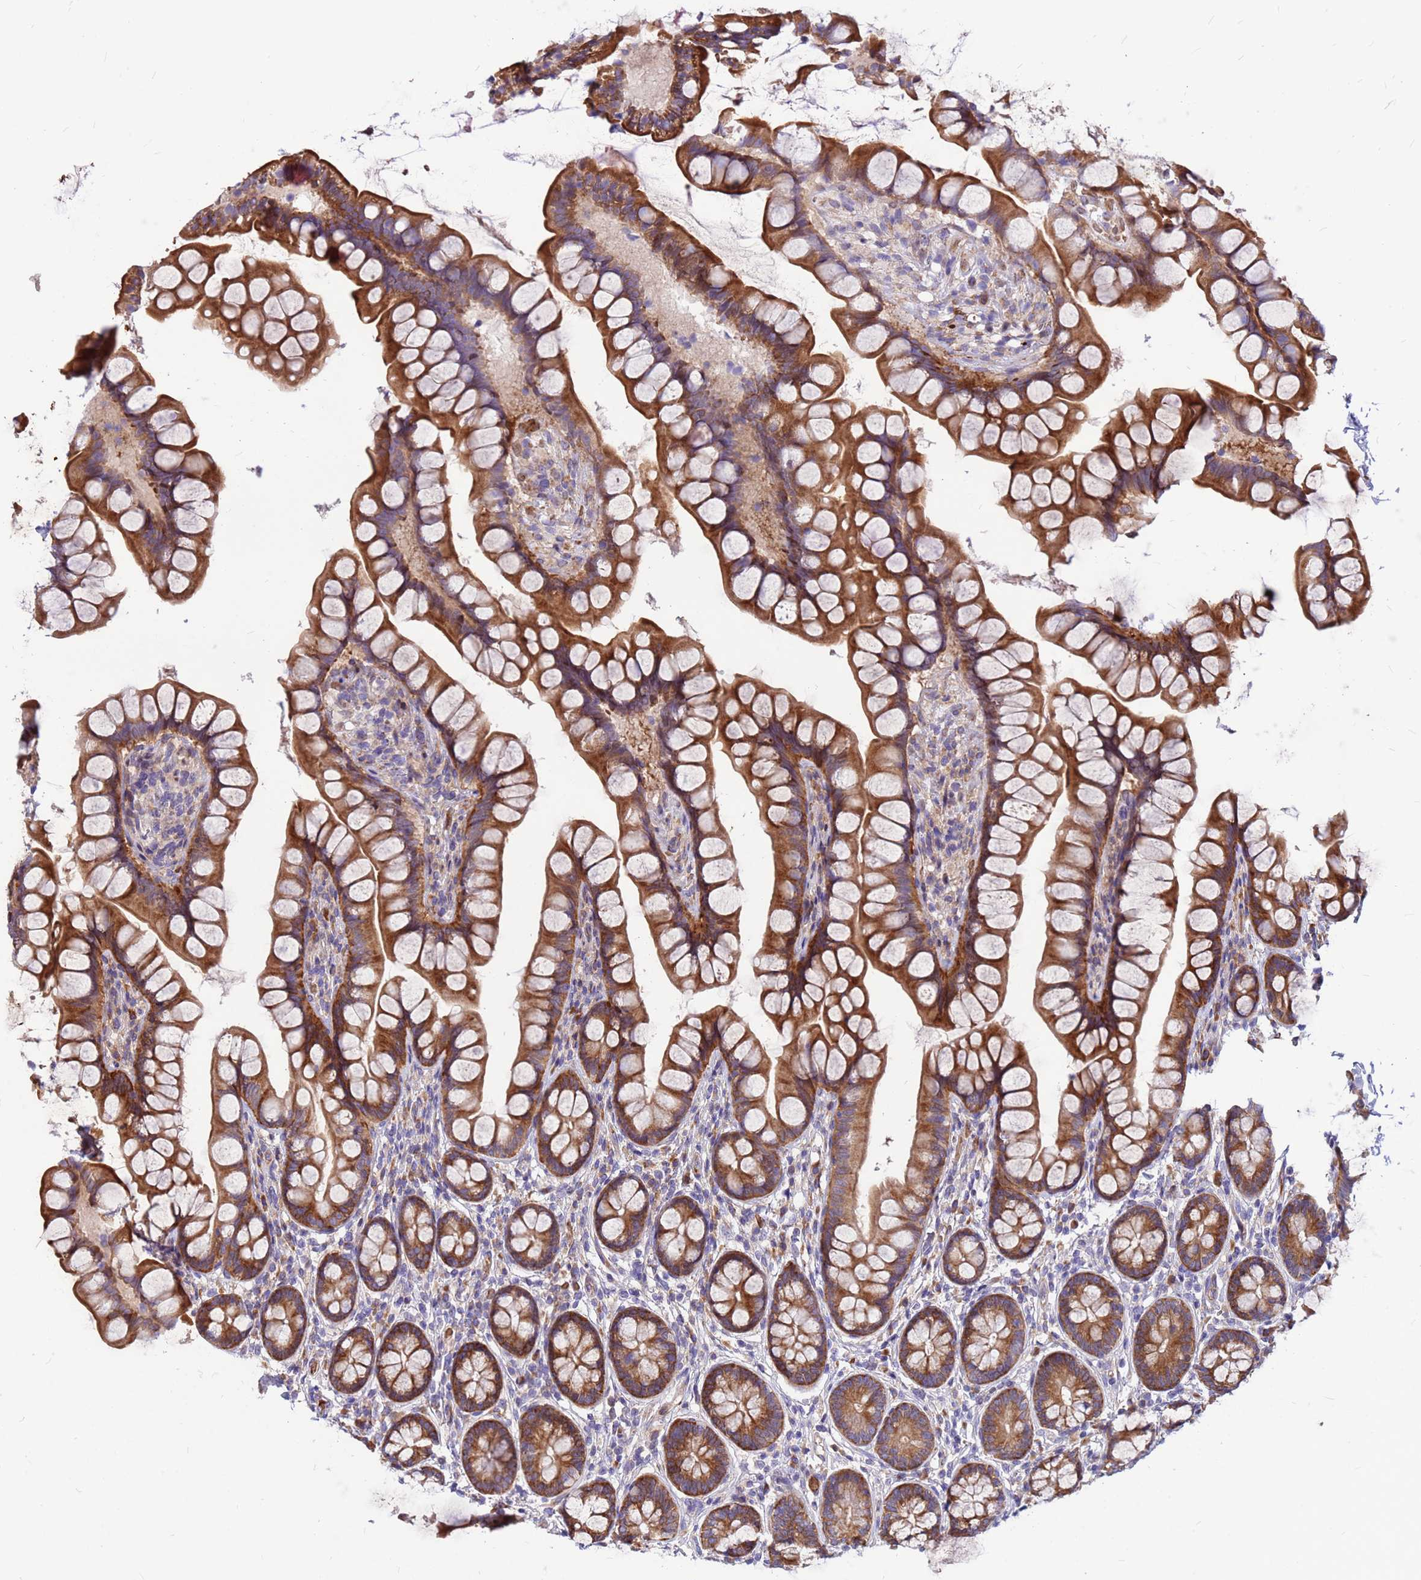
{"staining": {"intensity": "strong", "quantity": ">75%", "location": "cytoplasmic/membranous"}, "tissue": "small intestine", "cell_type": "Glandular cells", "image_type": "normal", "snomed": [{"axis": "morphology", "description": "Normal tissue, NOS"}, {"axis": "topography", "description": "Small intestine"}], "caption": "Benign small intestine displays strong cytoplasmic/membranous staining in about >75% of glandular cells, visualized by immunohistochemistry. (DAB IHC, brown staining for protein, blue staining for nuclei).", "gene": "ZNF669", "patient": {"sex": "male", "age": 70}}